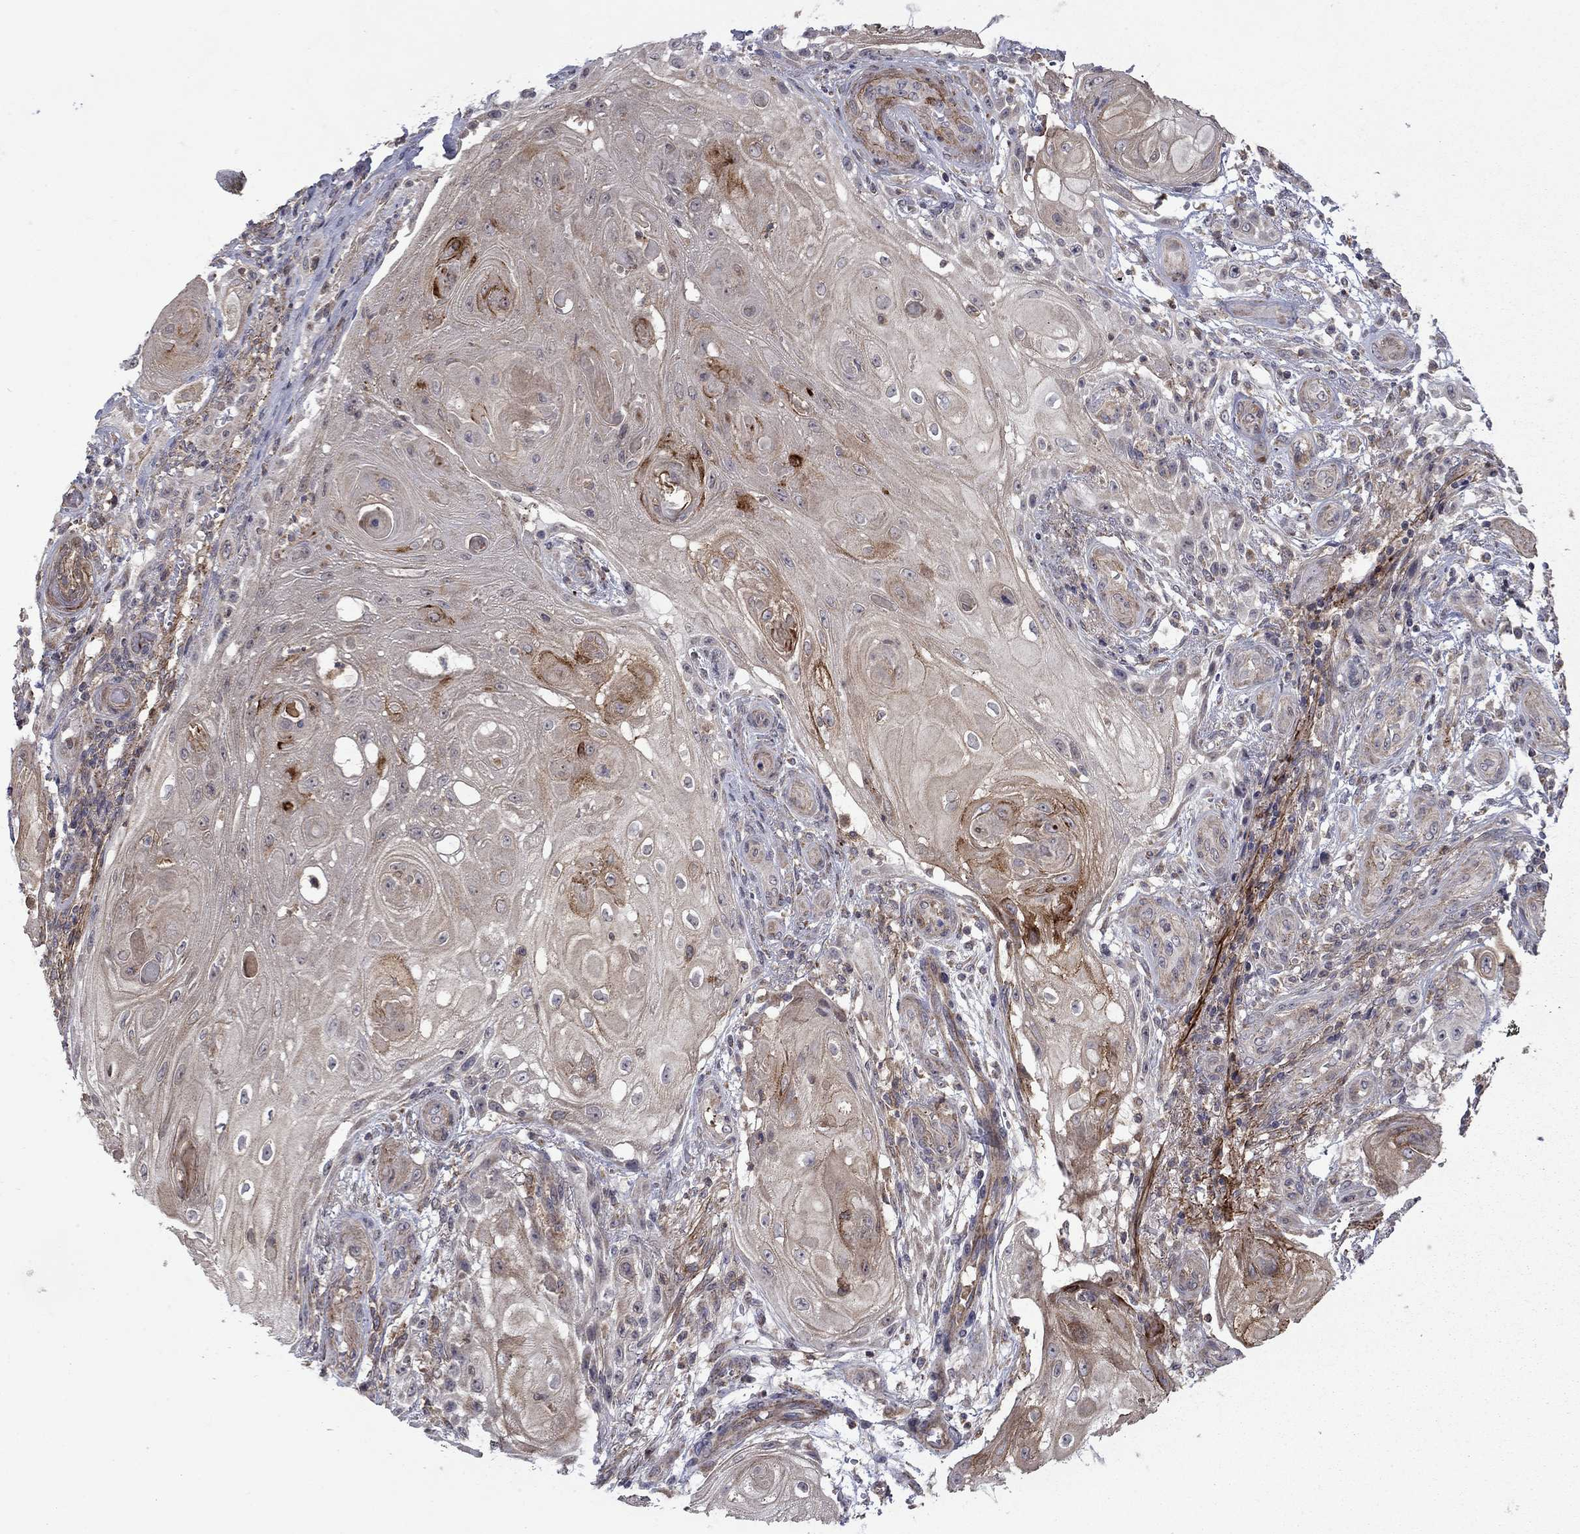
{"staining": {"intensity": "weak", "quantity": "25%-75%", "location": "cytoplasmic/membranous"}, "tissue": "skin cancer", "cell_type": "Tumor cells", "image_type": "cancer", "snomed": [{"axis": "morphology", "description": "Squamous cell carcinoma, NOS"}, {"axis": "topography", "description": "Skin"}], "caption": "The histopathology image demonstrates staining of skin squamous cell carcinoma, revealing weak cytoplasmic/membranous protein expression (brown color) within tumor cells.", "gene": "DOP1B", "patient": {"sex": "male", "age": 62}}